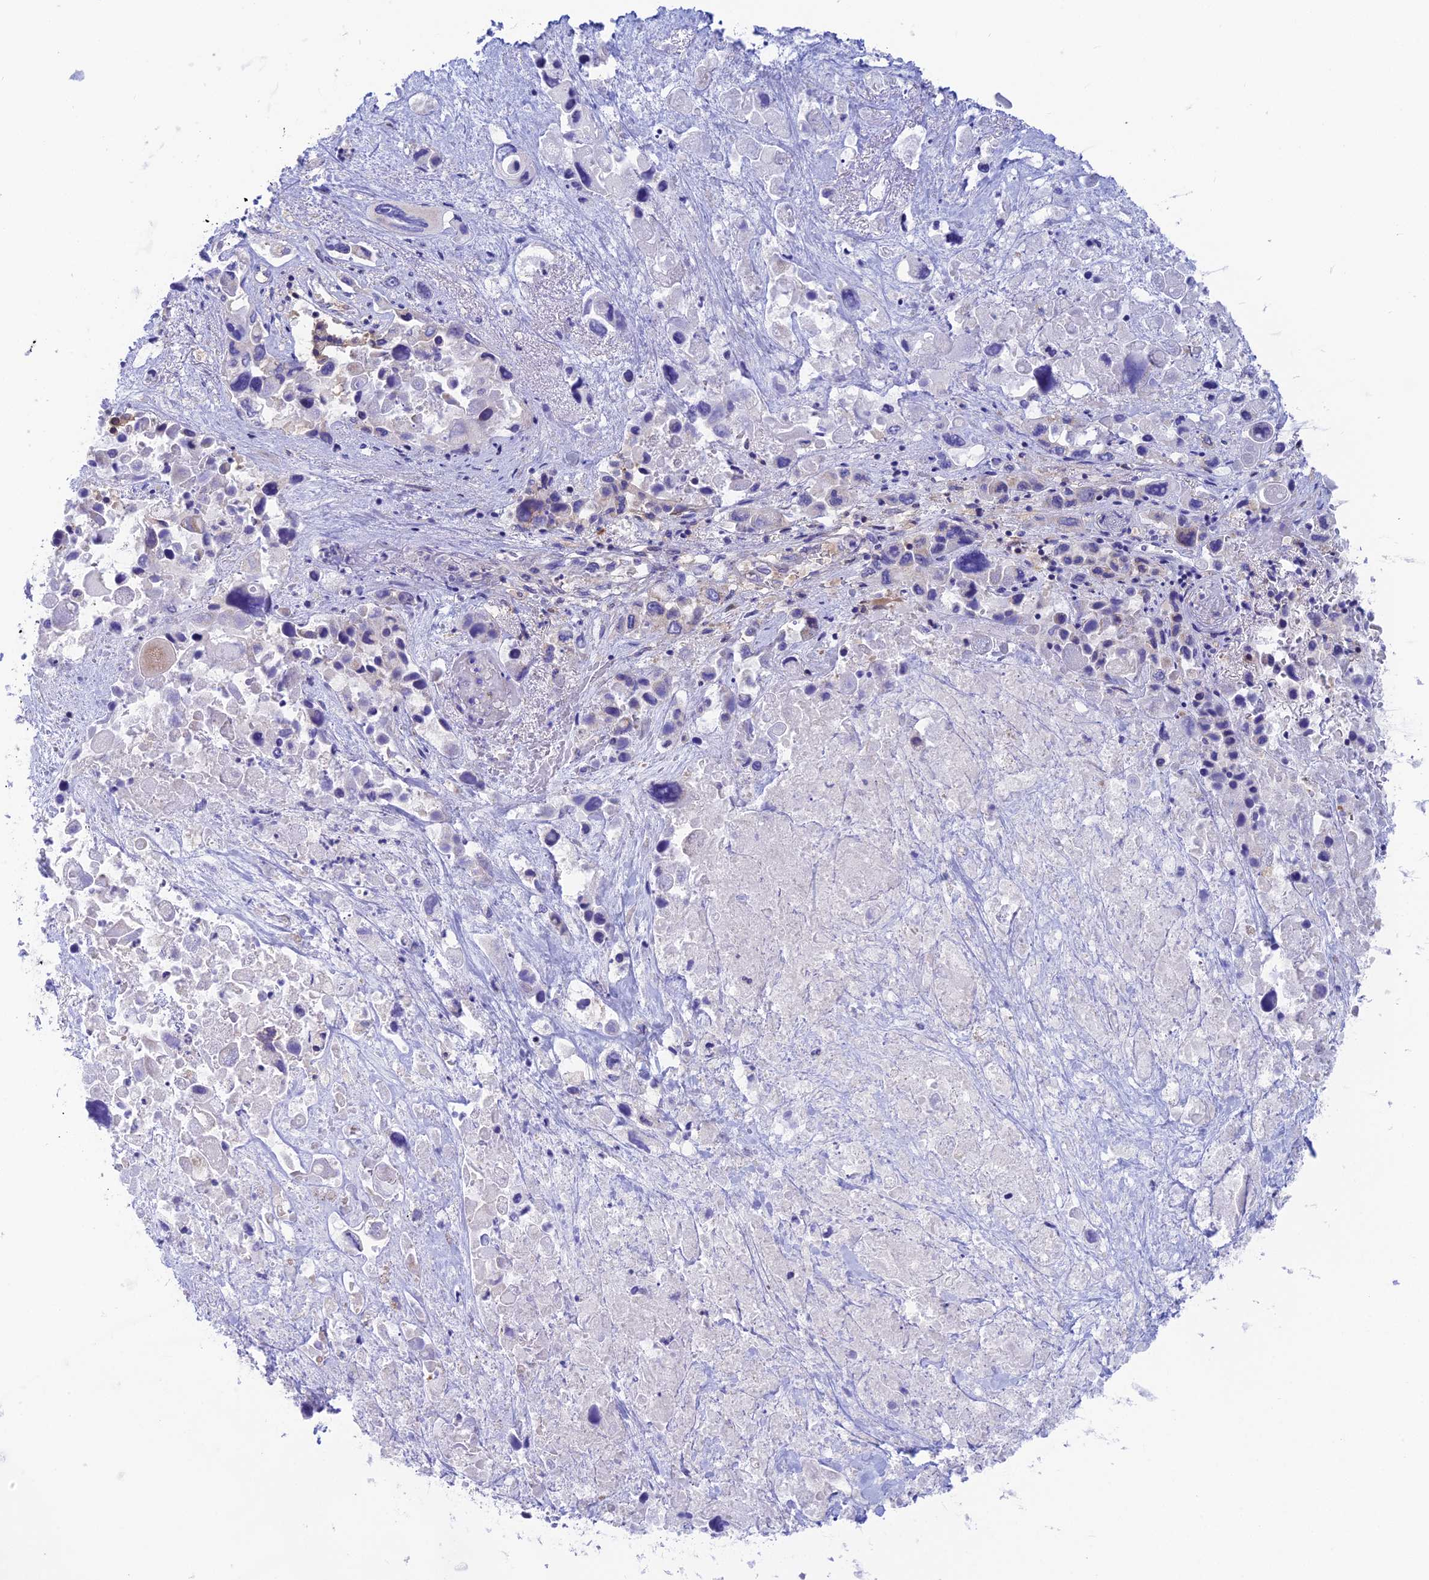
{"staining": {"intensity": "negative", "quantity": "none", "location": "none"}, "tissue": "pancreatic cancer", "cell_type": "Tumor cells", "image_type": "cancer", "snomed": [{"axis": "morphology", "description": "Adenocarcinoma, NOS"}, {"axis": "topography", "description": "Pancreas"}], "caption": "IHC histopathology image of neoplastic tissue: pancreatic cancer (adenocarcinoma) stained with DAB demonstrates no significant protein positivity in tumor cells. (DAB immunohistochemistry (IHC), high magnification).", "gene": "LZTFL1", "patient": {"sex": "male", "age": 92}}